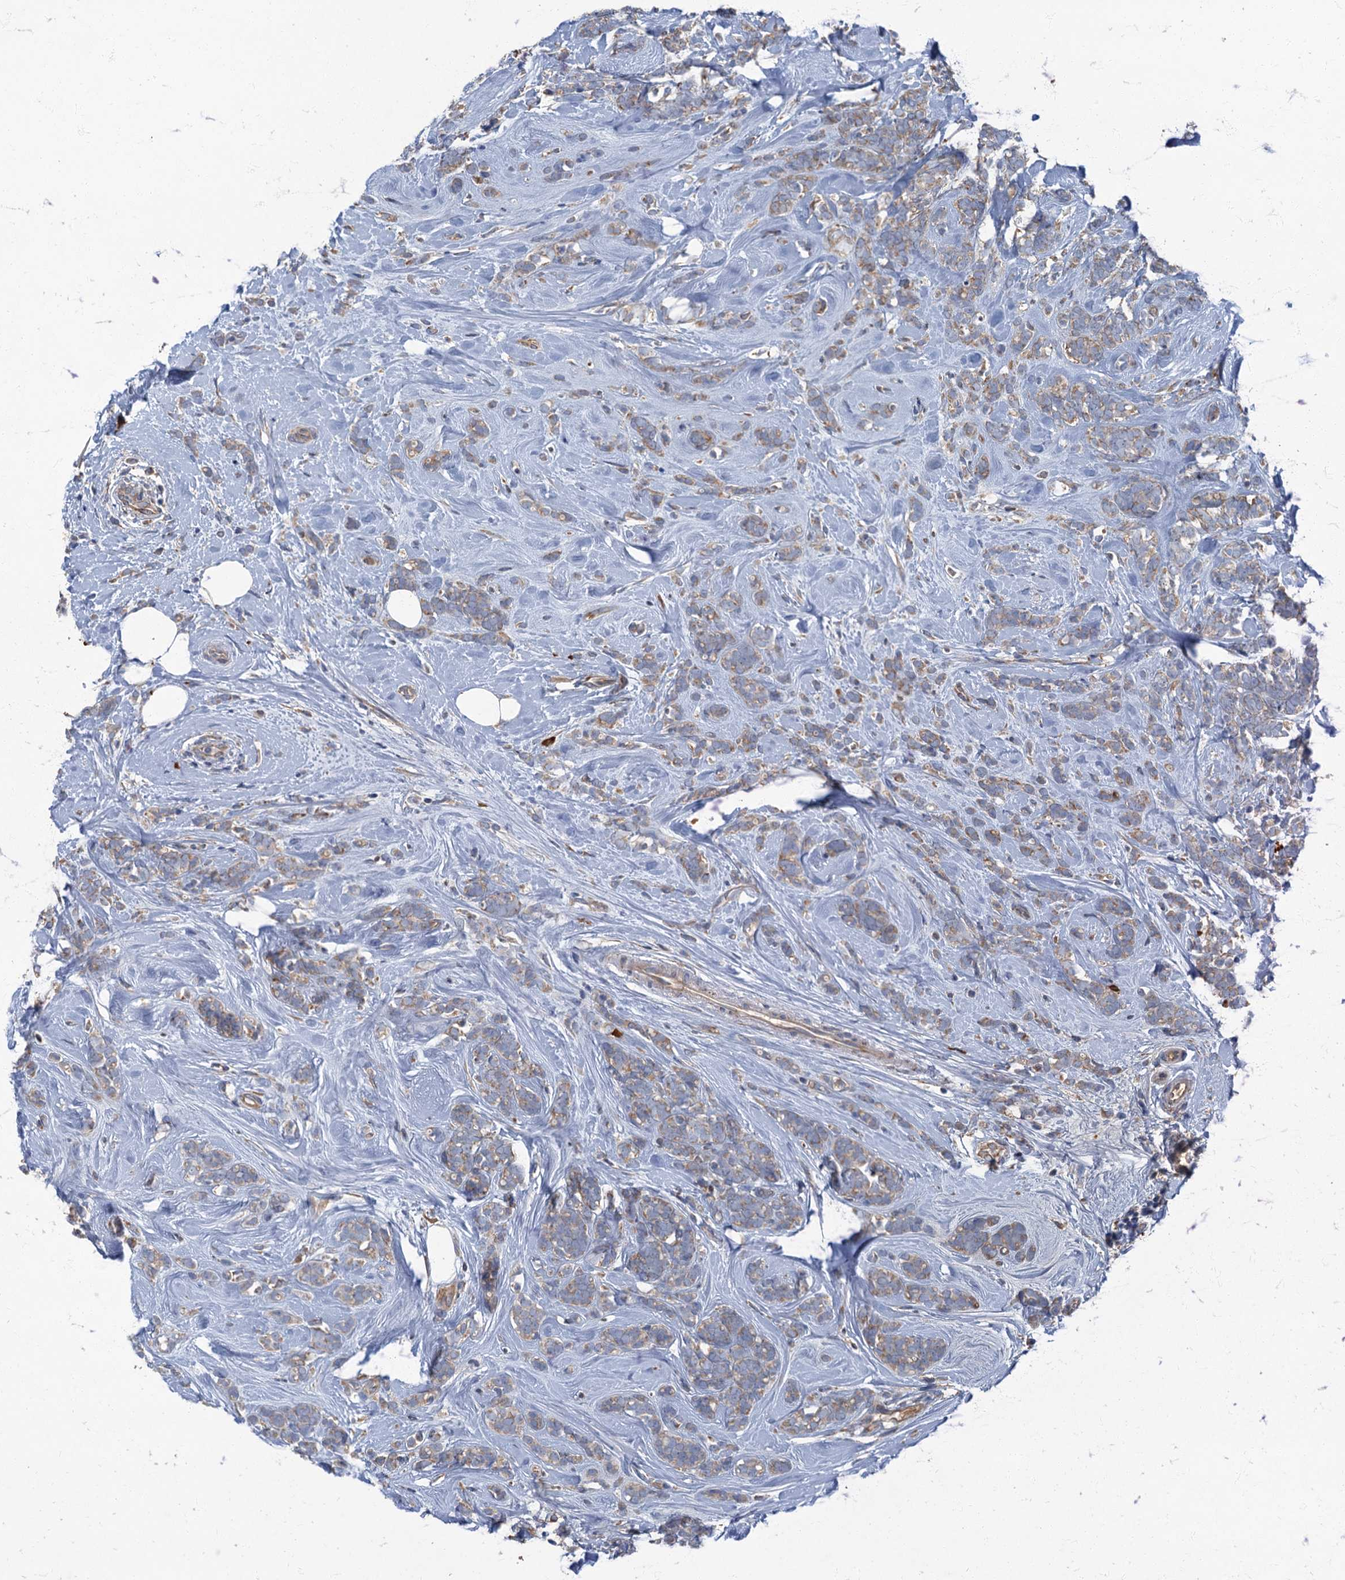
{"staining": {"intensity": "weak", "quantity": ">75%", "location": "cytoplasmic/membranous"}, "tissue": "breast cancer", "cell_type": "Tumor cells", "image_type": "cancer", "snomed": [{"axis": "morphology", "description": "Lobular carcinoma"}, {"axis": "topography", "description": "Breast"}], "caption": "Brown immunohistochemical staining in human breast cancer (lobular carcinoma) shows weak cytoplasmic/membranous positivity in approximately >75% of tumor cells.", "gene": "SPDYC", "patient": {"sex": "female", "age": 58}}